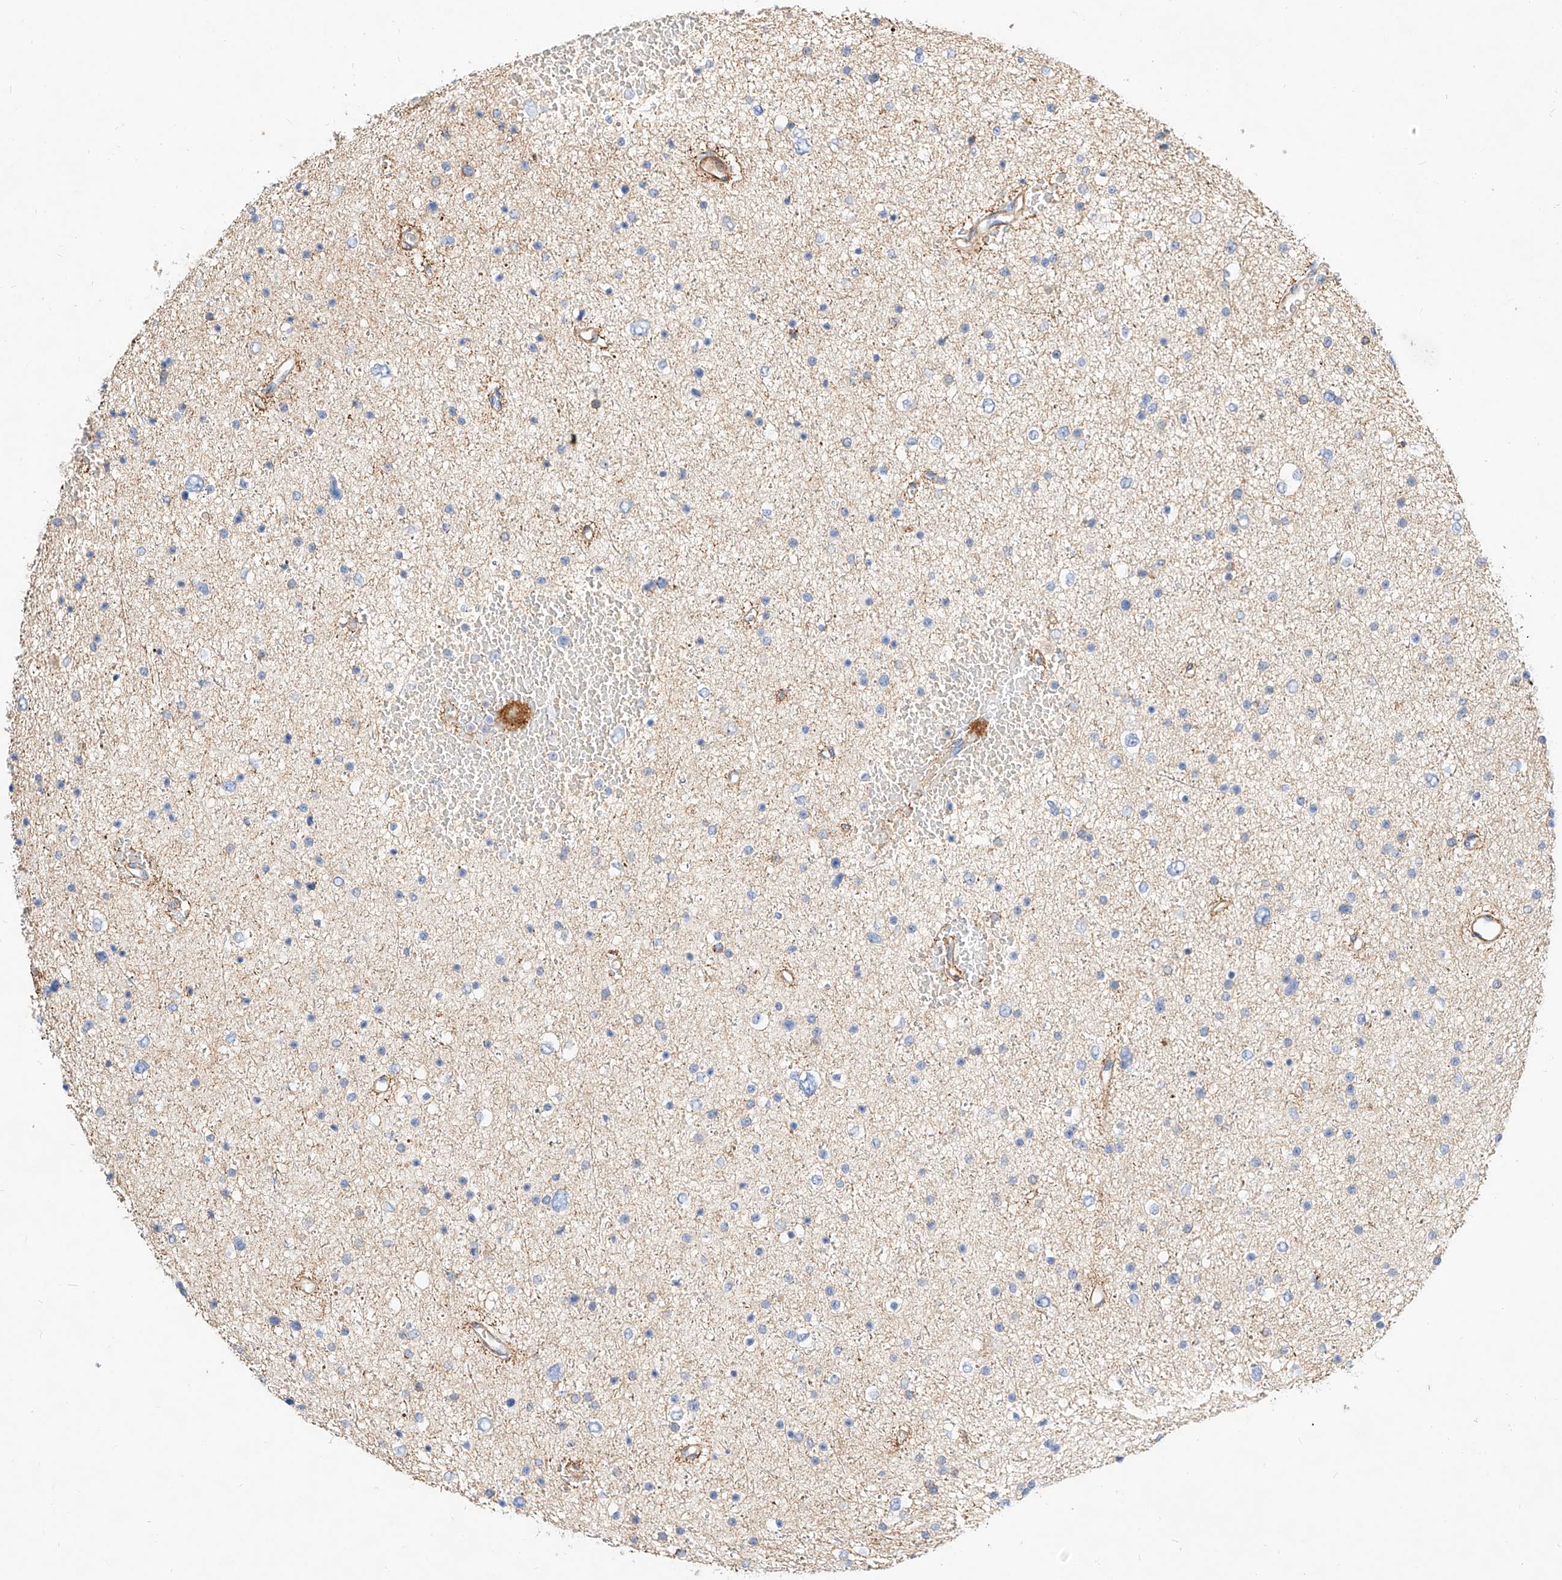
{"staining": {"intensity": "negative", "quantity": "none", "location": "none"}, "tissue": "glioma", "cell_type": "Tumor cells", "image_type": "cancer", "snomed": [{"axis": "morphology", "description": "Glioma, malignant, Low grade"}, {"axis": "topography", "description": "Brain"}], "caption": "Immunohistochemistry (IHC) histopathology image of neoplastic tissue: malignant glioma (low-grade) stained with DAB demonstrates no significant protein expression in tumor cells.", "gene": "KCNH5", "patient": {"sex": "female", "age": 37}}